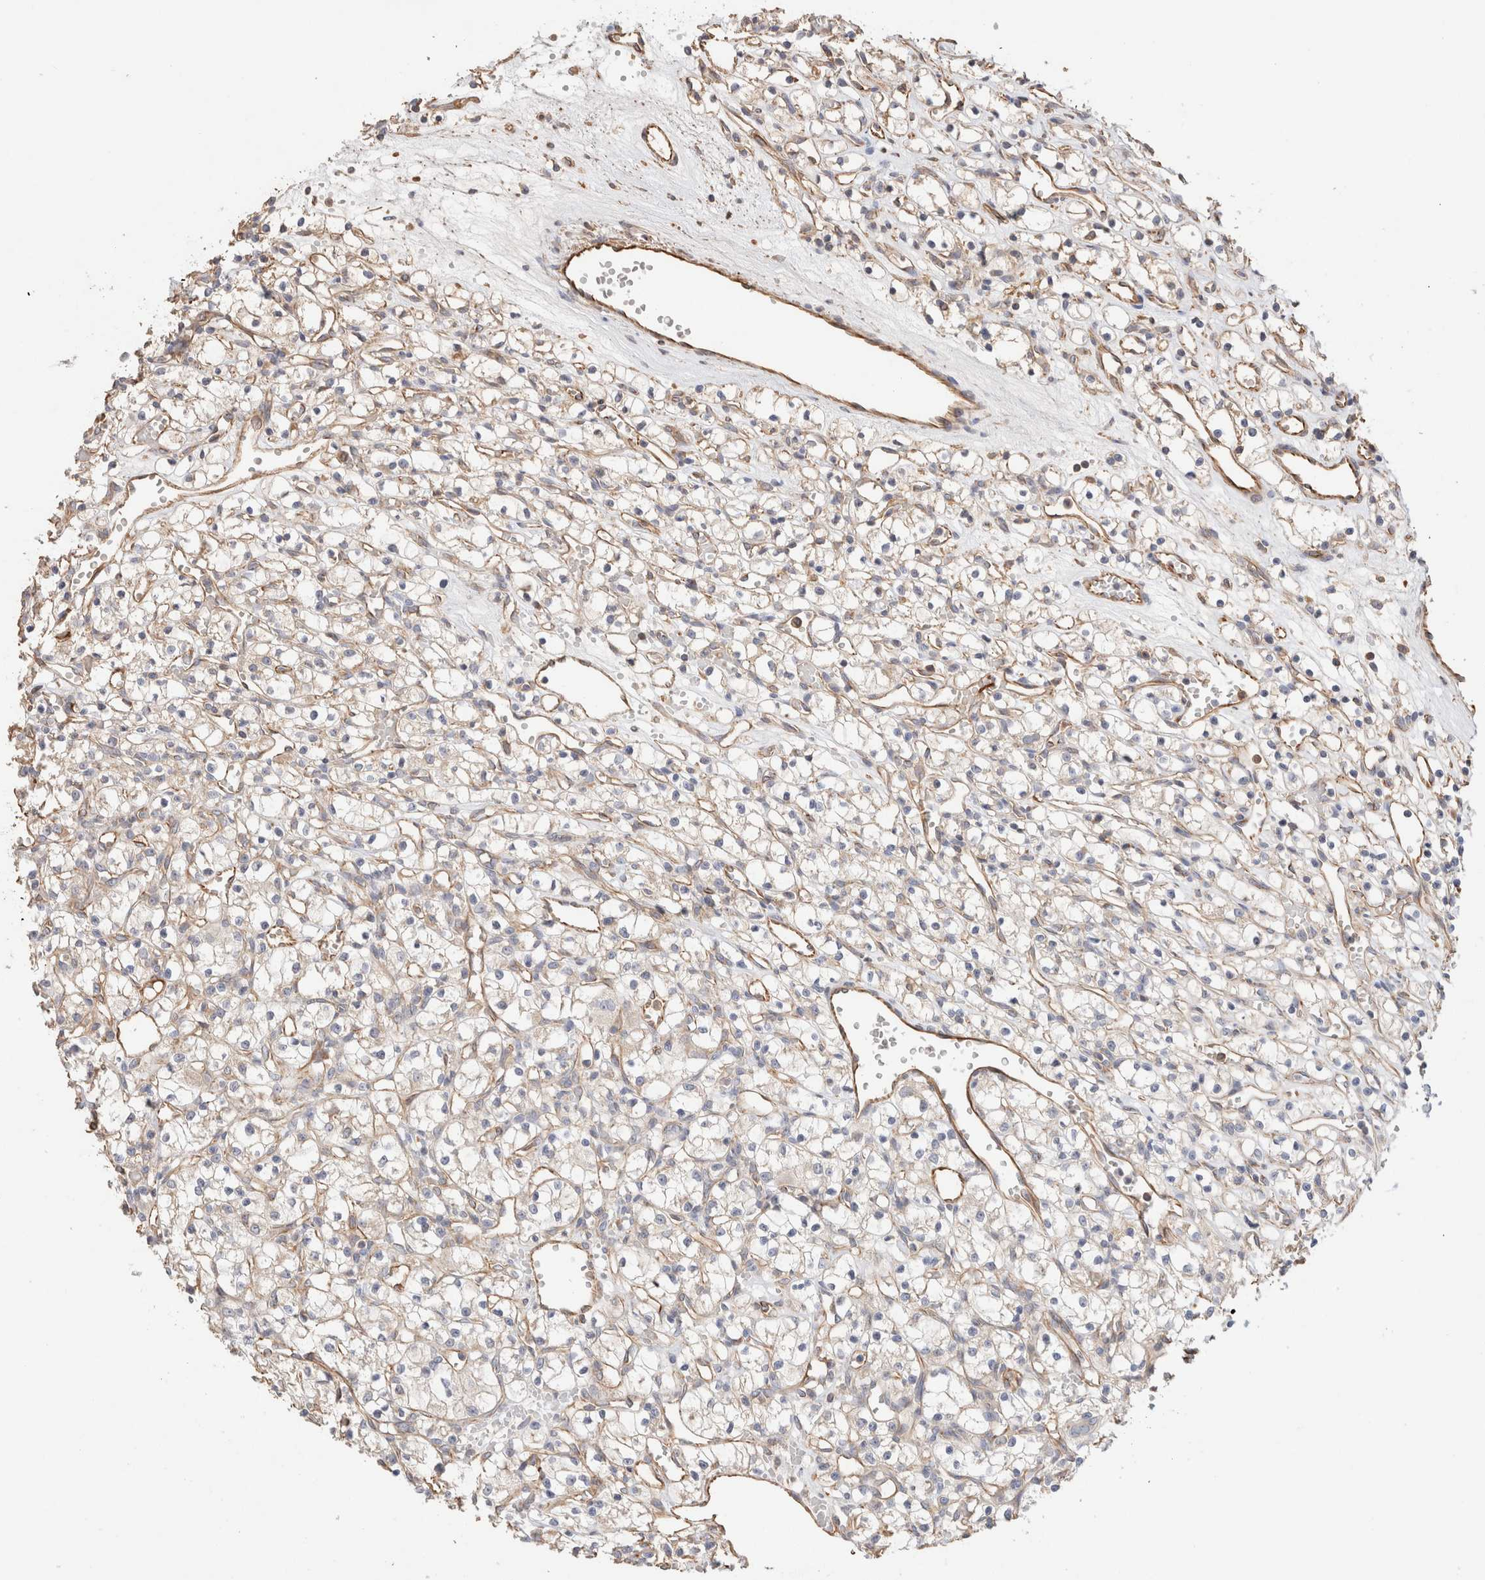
{"staining": {"intensity": "negative", "quantity": "none", "location": "none"}, "tissue": "renal cancer", "cell_type": "Tumor cells", "image_type": "cancer", "snomed": [{"axis": "morphology", "description": "Adenocarcinoma, NOS"}, {"axis": "topography", "description": "Kidney"}], "caption": "There is no significant expression in tumor cells of renal cancer (adenocarcinoma).", "gene": "PROS1", "patient": {"sex": "female", "age": 59}}